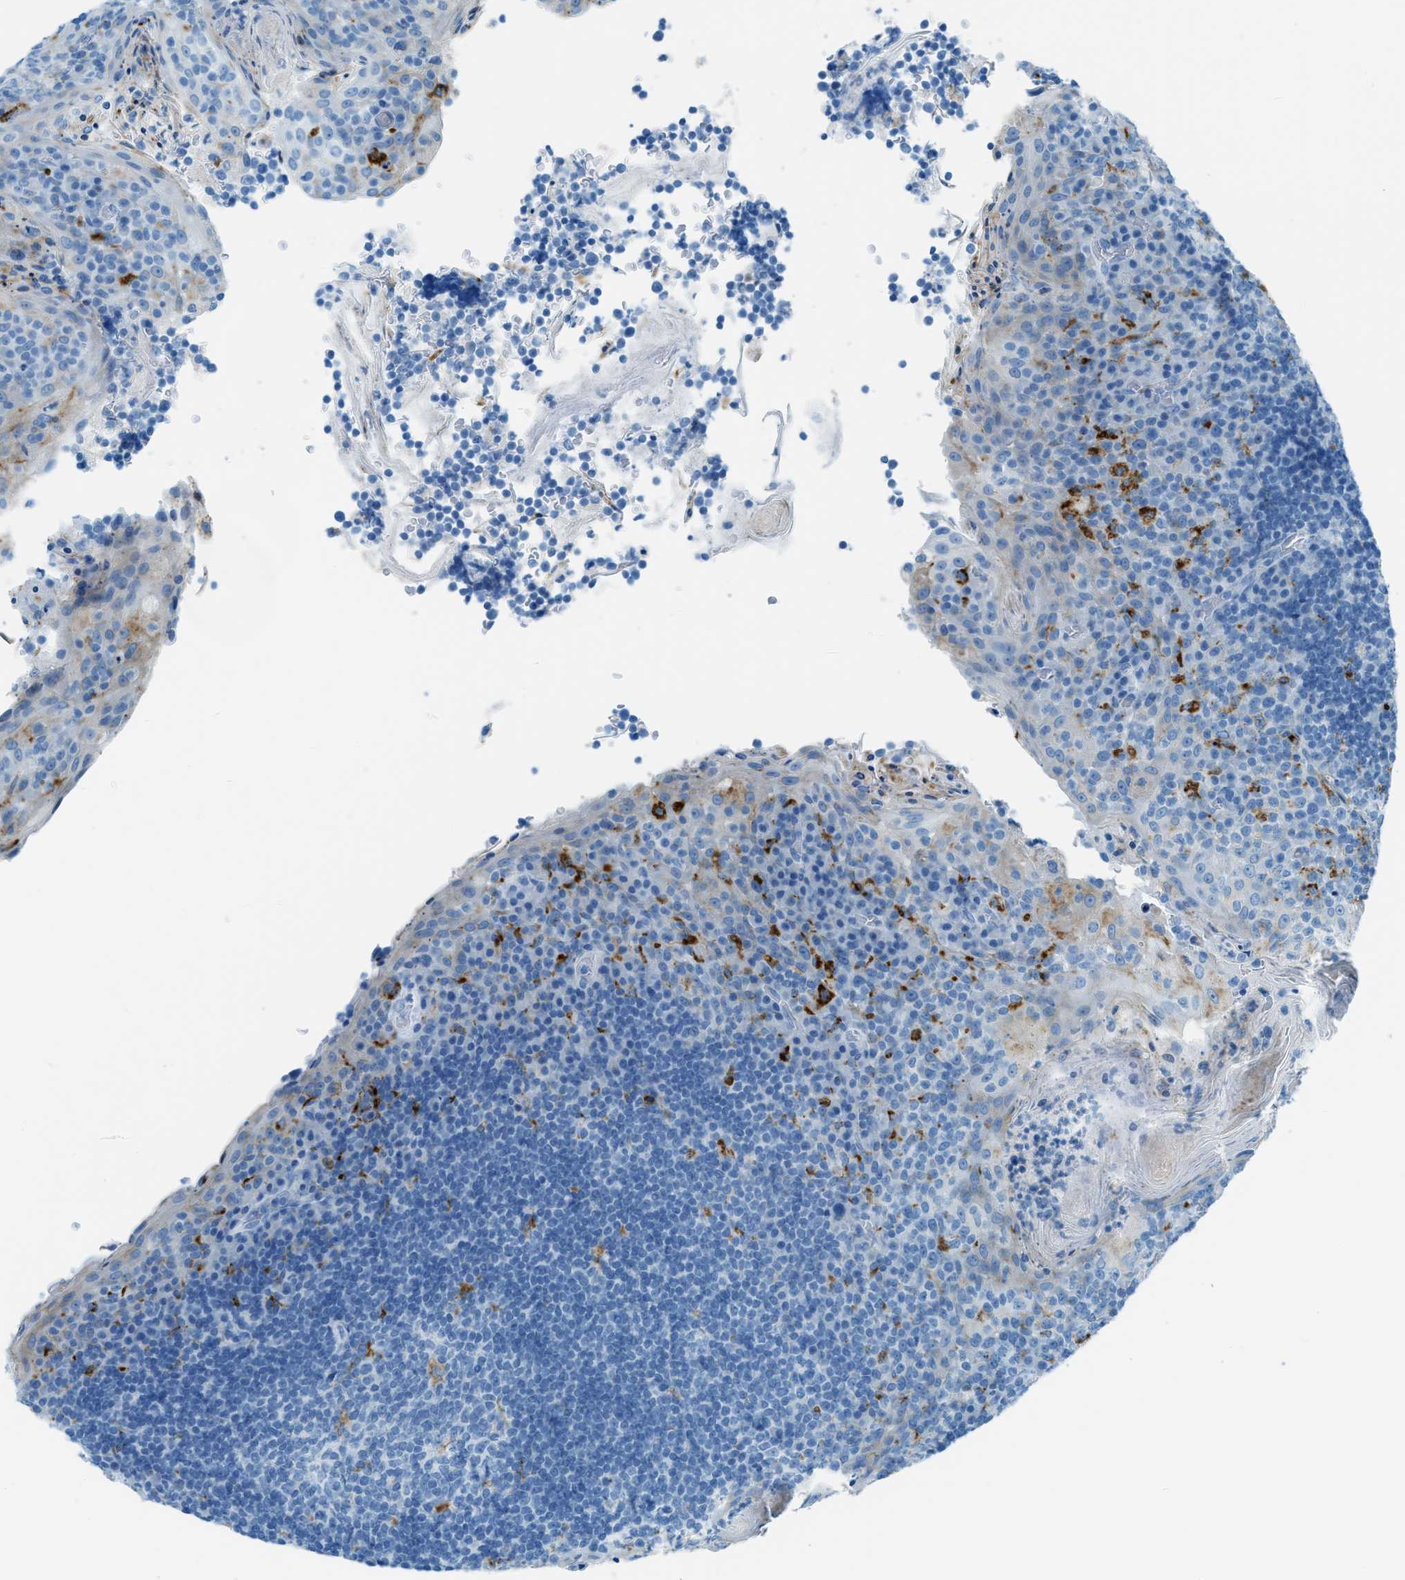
{"staining": {"intensity": "weak", "quantity": "<25%", "location": "cytoplasmic/membranous"}, "tissue": "tonsil", "cell_type": "Germinal center cells", "image_type": "normal", "snomed": [{"axis": "morphology", "description": "Normal tissue, NOS"}, {"axis": "topography", "description": "Tonsil"}], "caption": "A micrograph of human tonsil is negative for staining in germinal center cells. The staining was performed using DAB (3,3'-diaminobenzidine) to visualize the protein expression in brown, while the nuclei were stained in blue with hematoxylin (Magnification: 20x).", "gene": "C21orf62", "patient": {"sex": "male", "age": 17}}